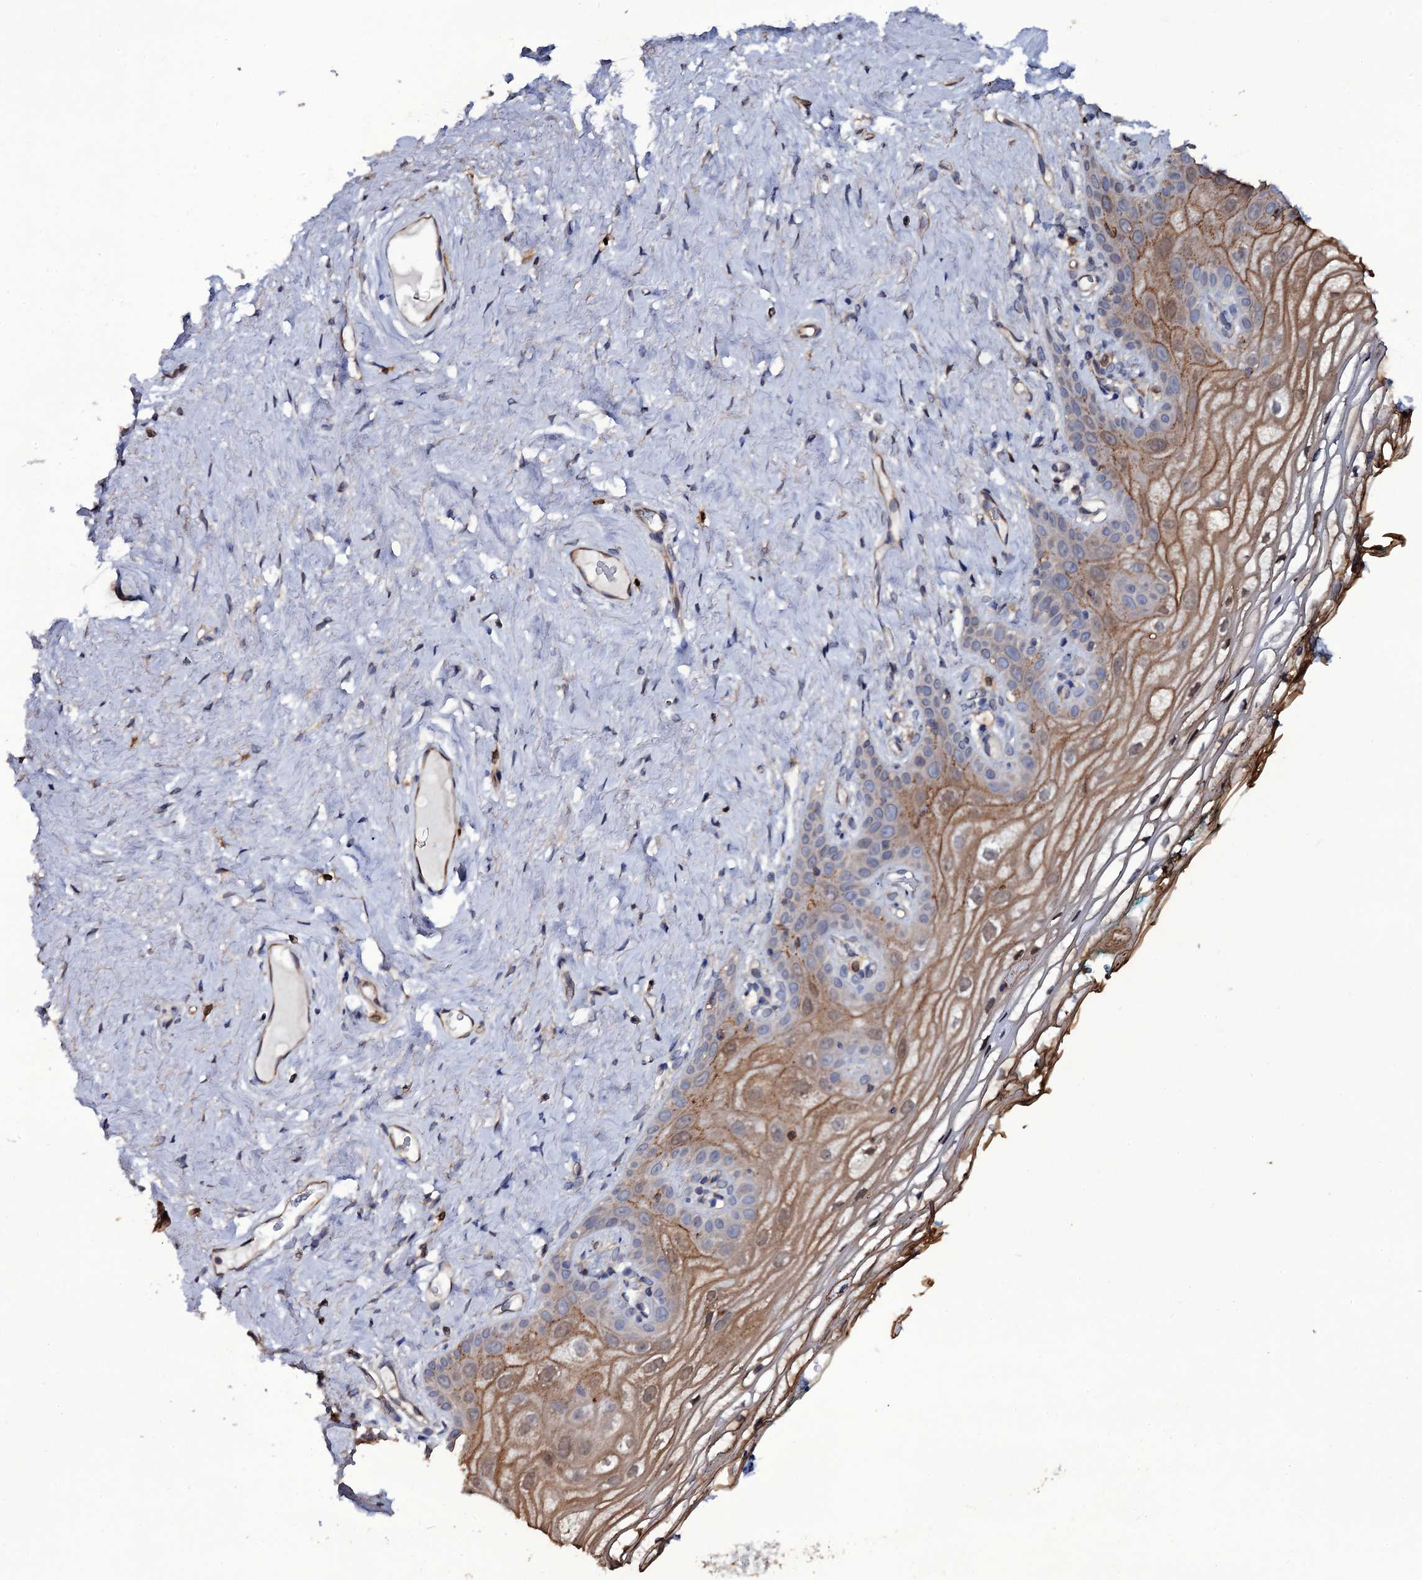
{"staining": {"intensity": "moderate", "quantity": "25%-75%", "location": "cytoplasmic/membranous"}, "tissue": "vagina", "cell_type": "Squamous epithelial cells", "image_type": "normal", "snomed": [{"axis": "morphology", "description": "Normal tissue, NOS"}, {"axis": "topography", "description": "Vagina"}], "caption": "The histopathology image shows immunohistochemical staining of unremarkable vagina. There is moderate cytoplasmic/membranous positivity is appreciated in approximately 25%-75% of squamous epithelial cells. The staining is performed using DAB brown chromogen to label protein expression. The nuclei are counter-stained blue using hematoxylin.", "gene": "TTC23", "patient": {"sex": "female", "age": 68}}